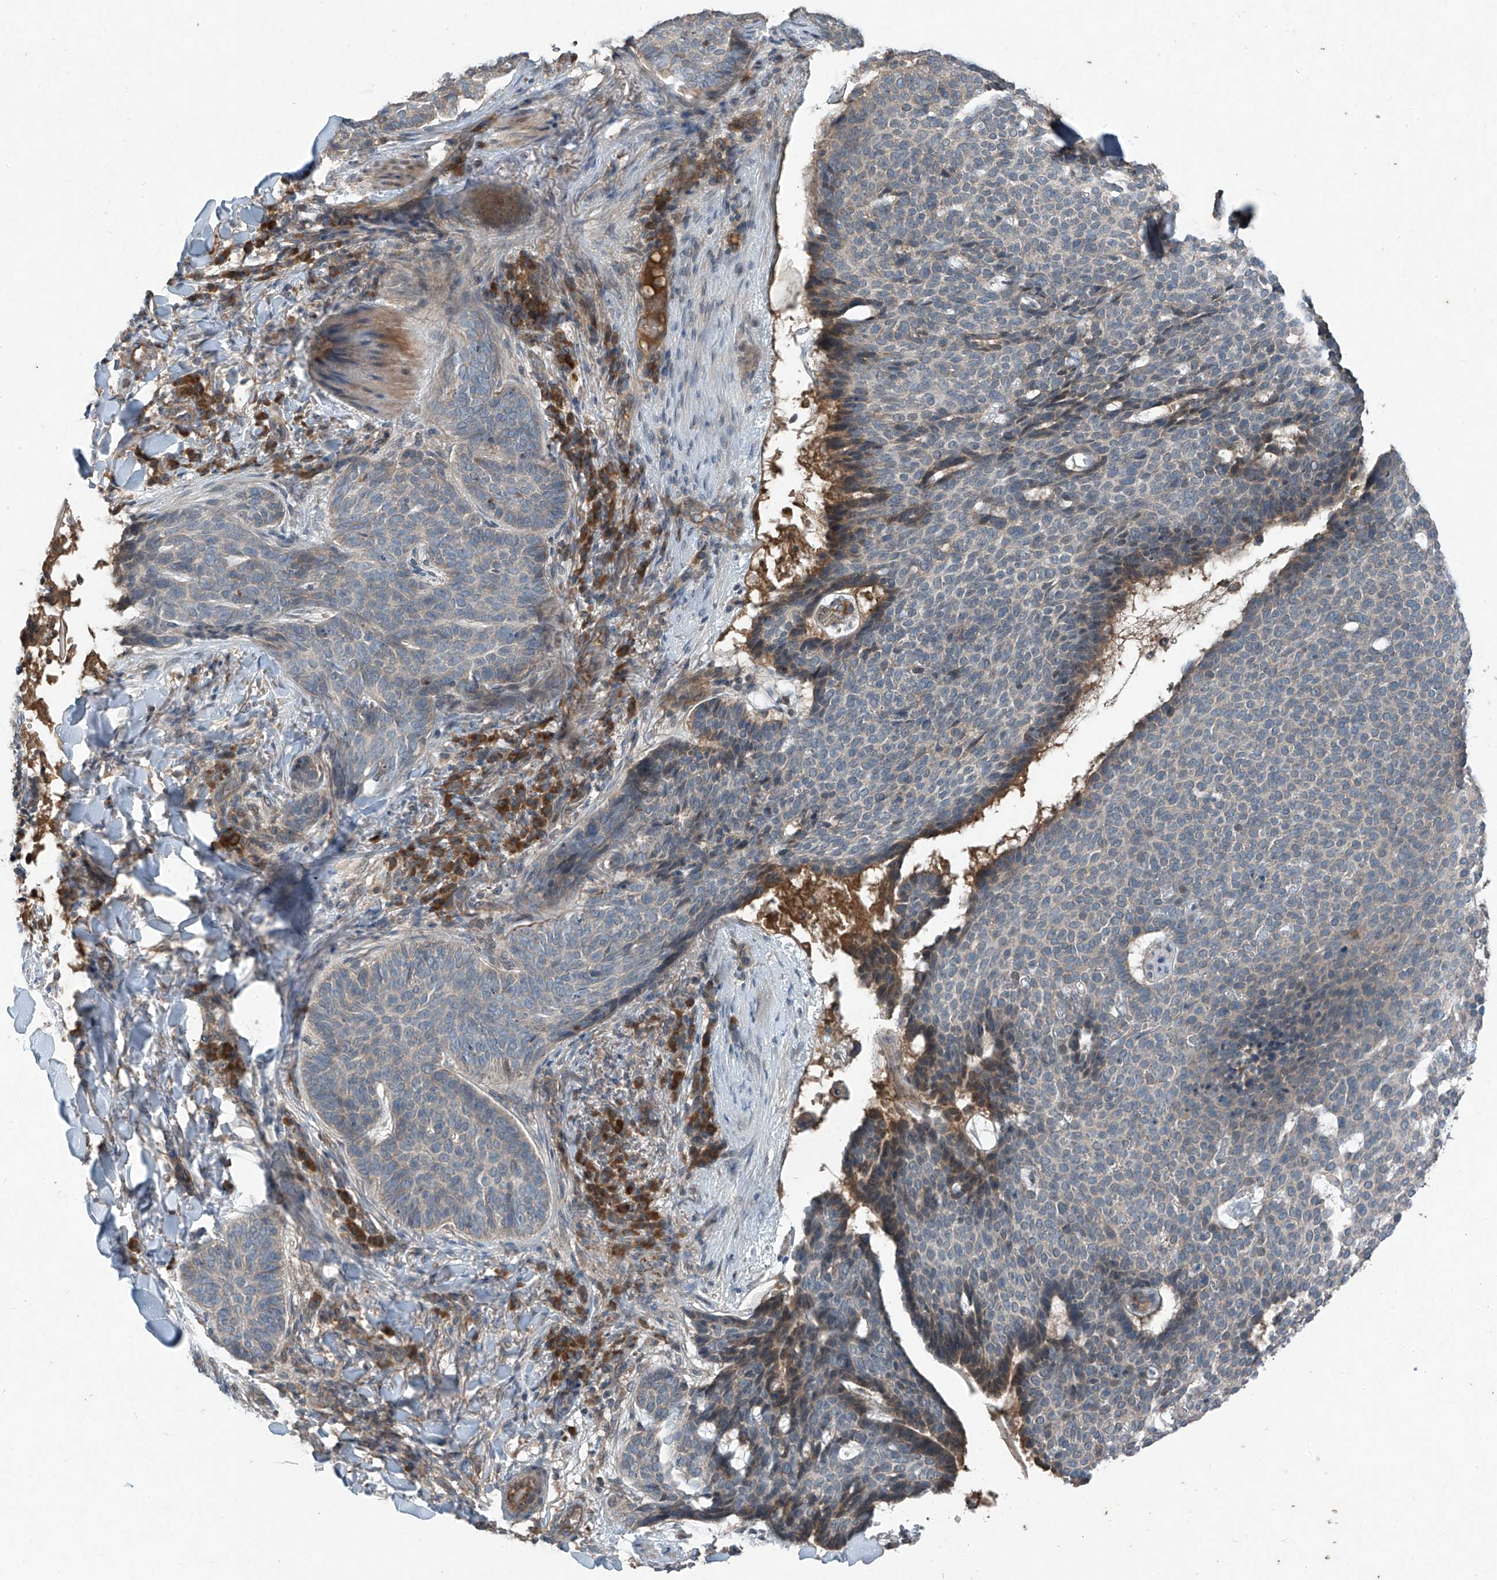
{"staining": {"intensity": "negative", "quantity": "none", "location": "none"}, "tissue": "skin cancer", "cell_type": "Tumor cells", "image_type": "cancer", "snomed": [{"axis": "morphology", "description": "Normal tissue, NOS"}, {"axis": "morphology", "description": "Basal cell carcinoma"}, {"axis": "topography", "description": "Skin"}], "caption": "Protein analysis of skin basal cell carcinoma shows no significant staining in tumor cells. (DAB IHC, high magnification).", "gene": "FOXRED2", "patient": {"sex": "male", "age": 50}}